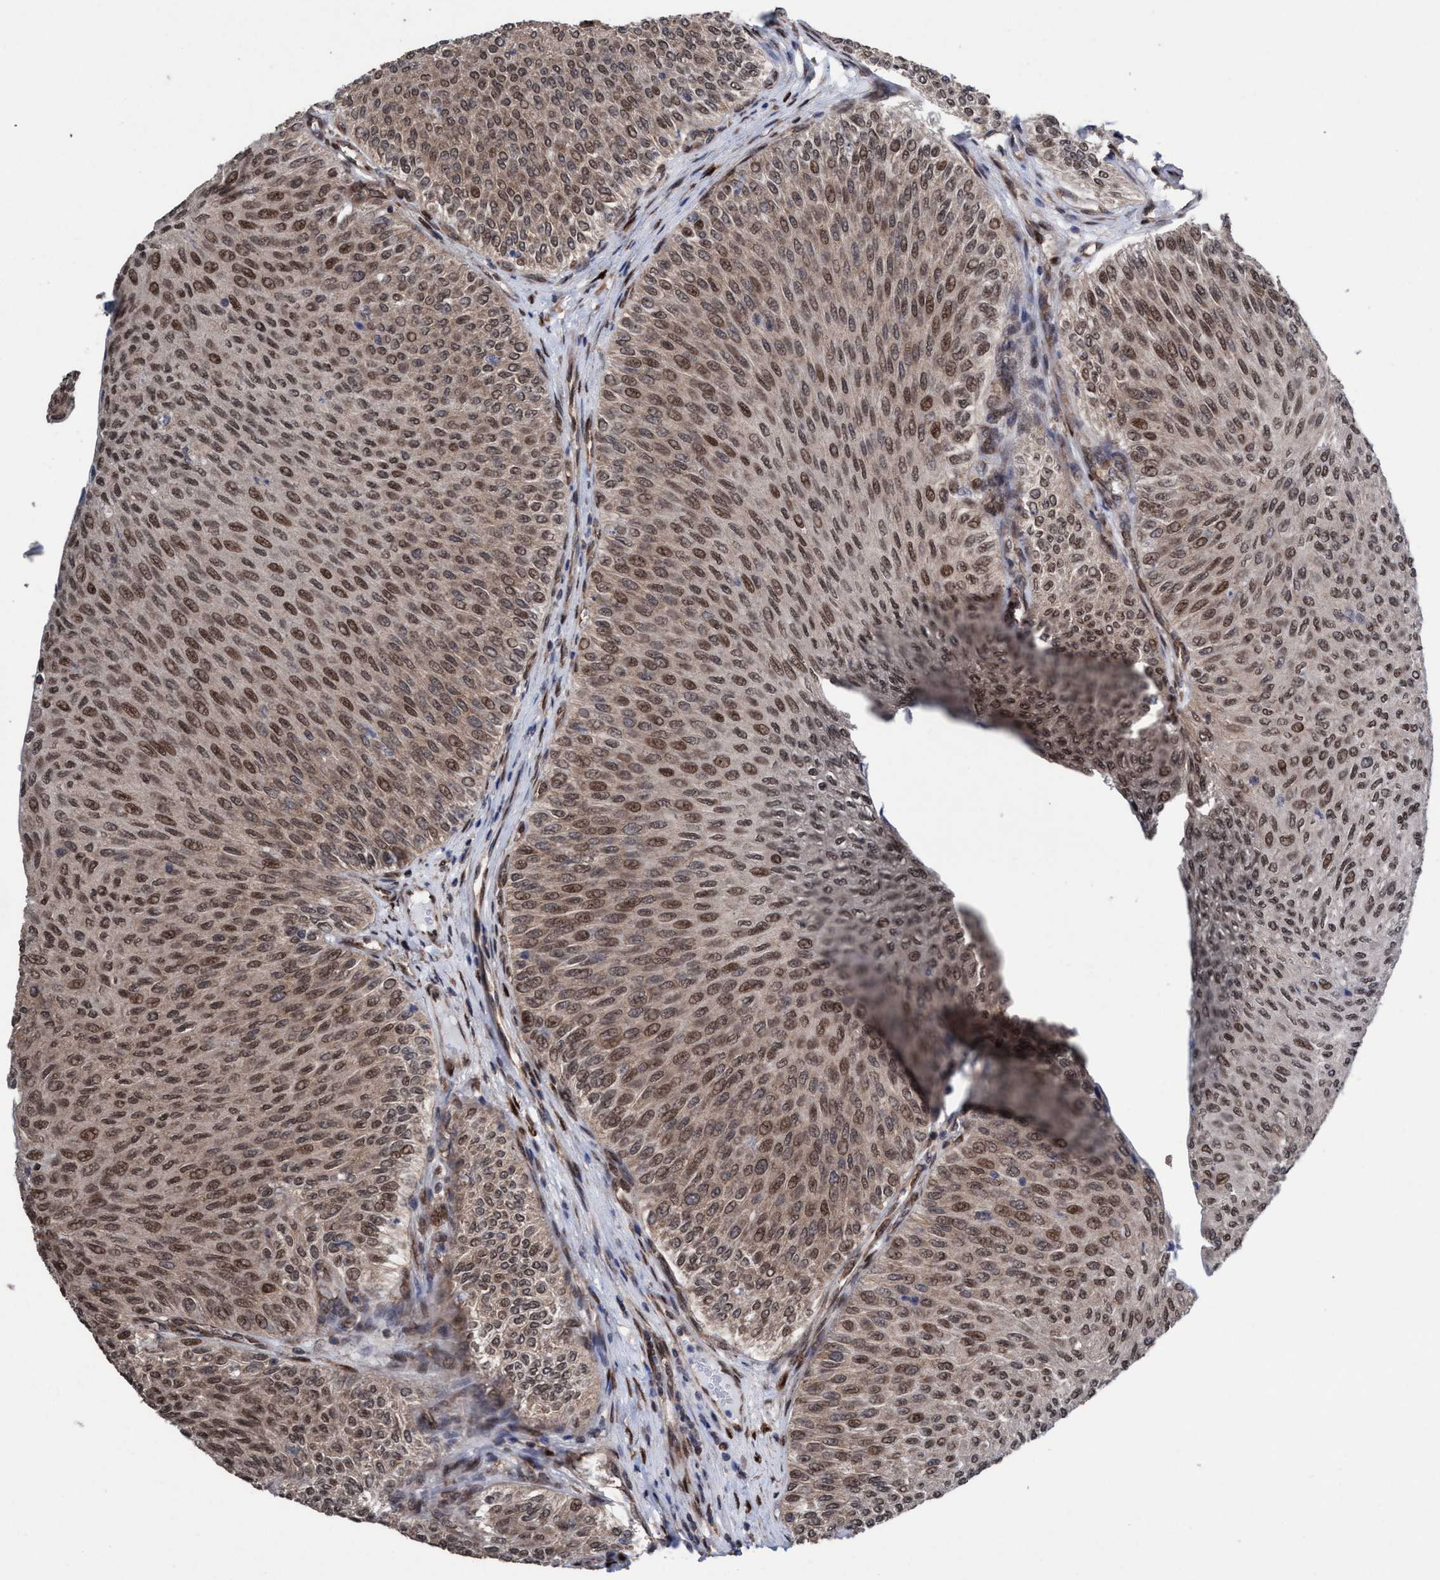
{"staining": {"intensity": "moderate", "quantity": ">75%", "location": "cytoplasmic/membranous,nuclear"}, "tissue": "urothelial cancer", "cell_type": "Tumor cells", "image_type": "cancer", "snomed": [{"axis": "morphology", "description": "Urothelial carcinoma, Low grade"}, {"axis": "topography", "description": "Urinary bladder"}], "caption": "Brown immunohistochemical staining in low-grade urothelial carcinoma reveals moderate cytoplasmic/membranous and nuclear positivity in approximately >75% of tumor cells.", "gene": "METAP2", "patient": {"sex": "male", "age": 78}}